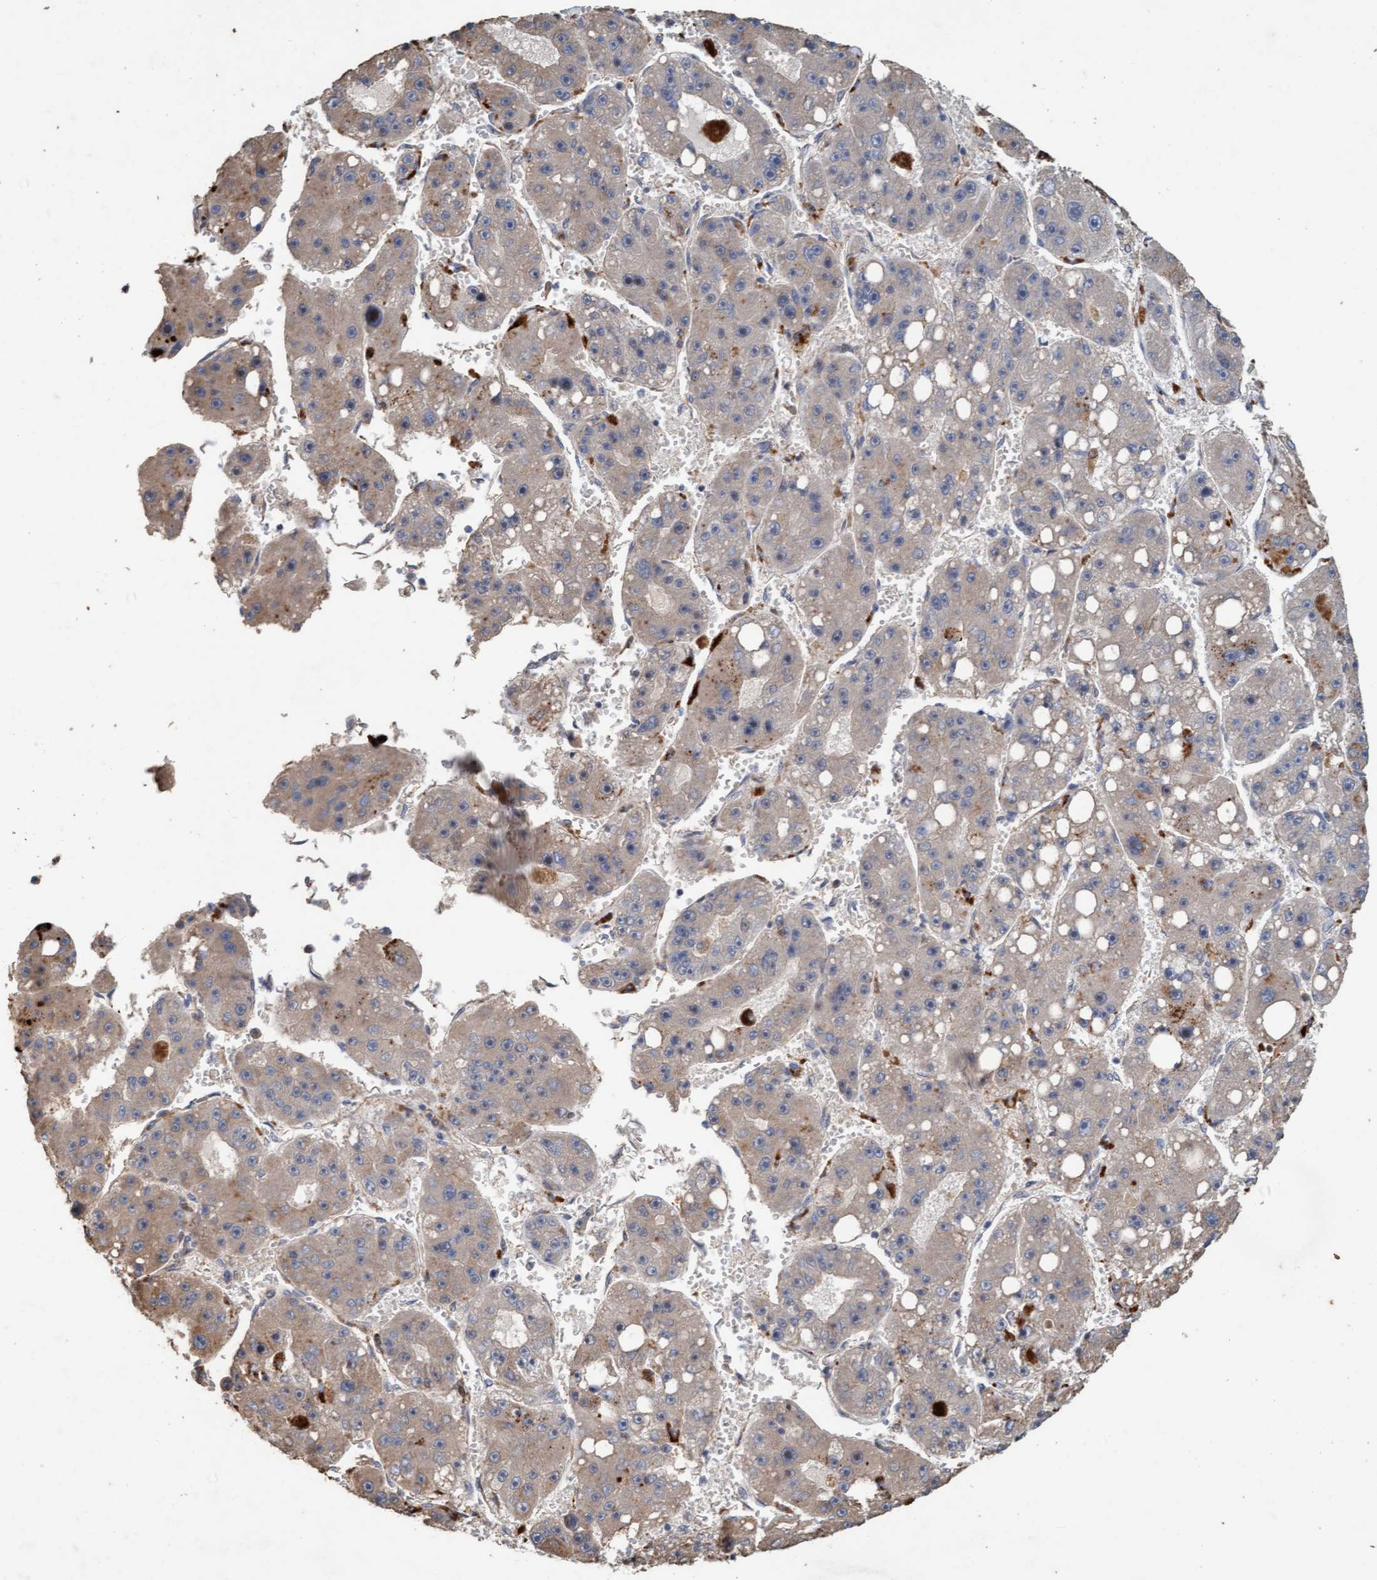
{"staining": {"intensity": "weak", "quantity": "25%-75%", "location": "cytoplasmic/membranous"}, "tissue": "liver cancer", "cell_type": "Tumor cells", "image_type": "cancer", "snomed": [{"axis": "morphology", "description": "Carcinoma, Hepatocellular, NOS"}, {"axis": "topography", "description": "Liver"}], "caption": "This micrograph shows liver cancer stained with immunohistochemistry to label a protein in brown. The cytoplasmic/membranous of tumor cells show weak positivity for the protein. Nuclei are counter-stained blue.", "gene": "LONRF1", "patient": {"sex": "female", "age": 61}}